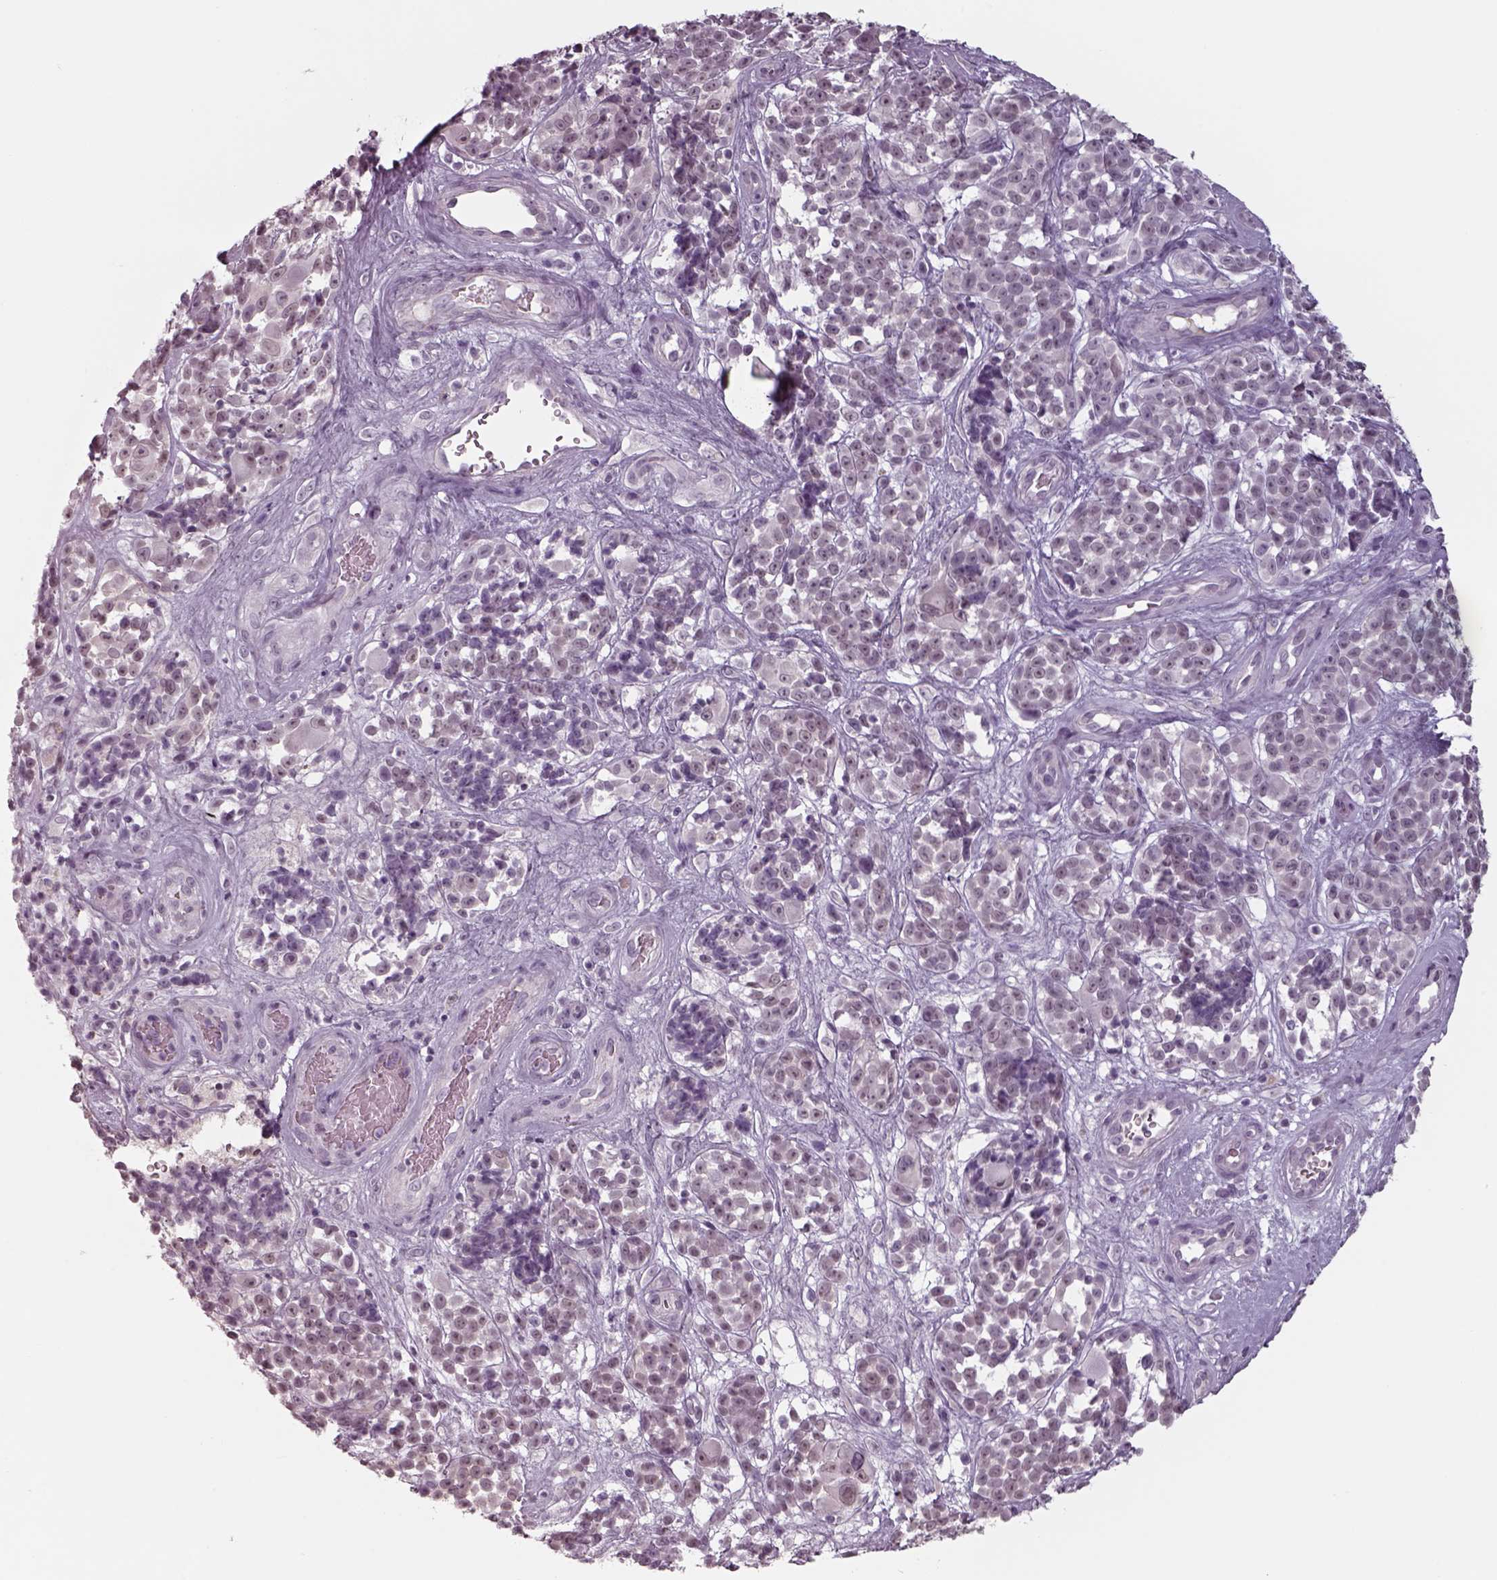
{"staining": {"intensity": "negative", "quantity": "none", "location": "none"}, "tissue": "melanoma", "cell_type": "Tumor cells", "image_type": "cancer", "snomed": [{"axis": "morphology", "description": "Malignant melanoma, NOS"}, {"axis": "topography", "description": "Skin"}], "caption": "Melanoma stained for a protein using immunohistochemistry reveals no positivity tumor cells.", "gene": "SEPTIN14", "patient": {"sex": "female", "age": 88}}